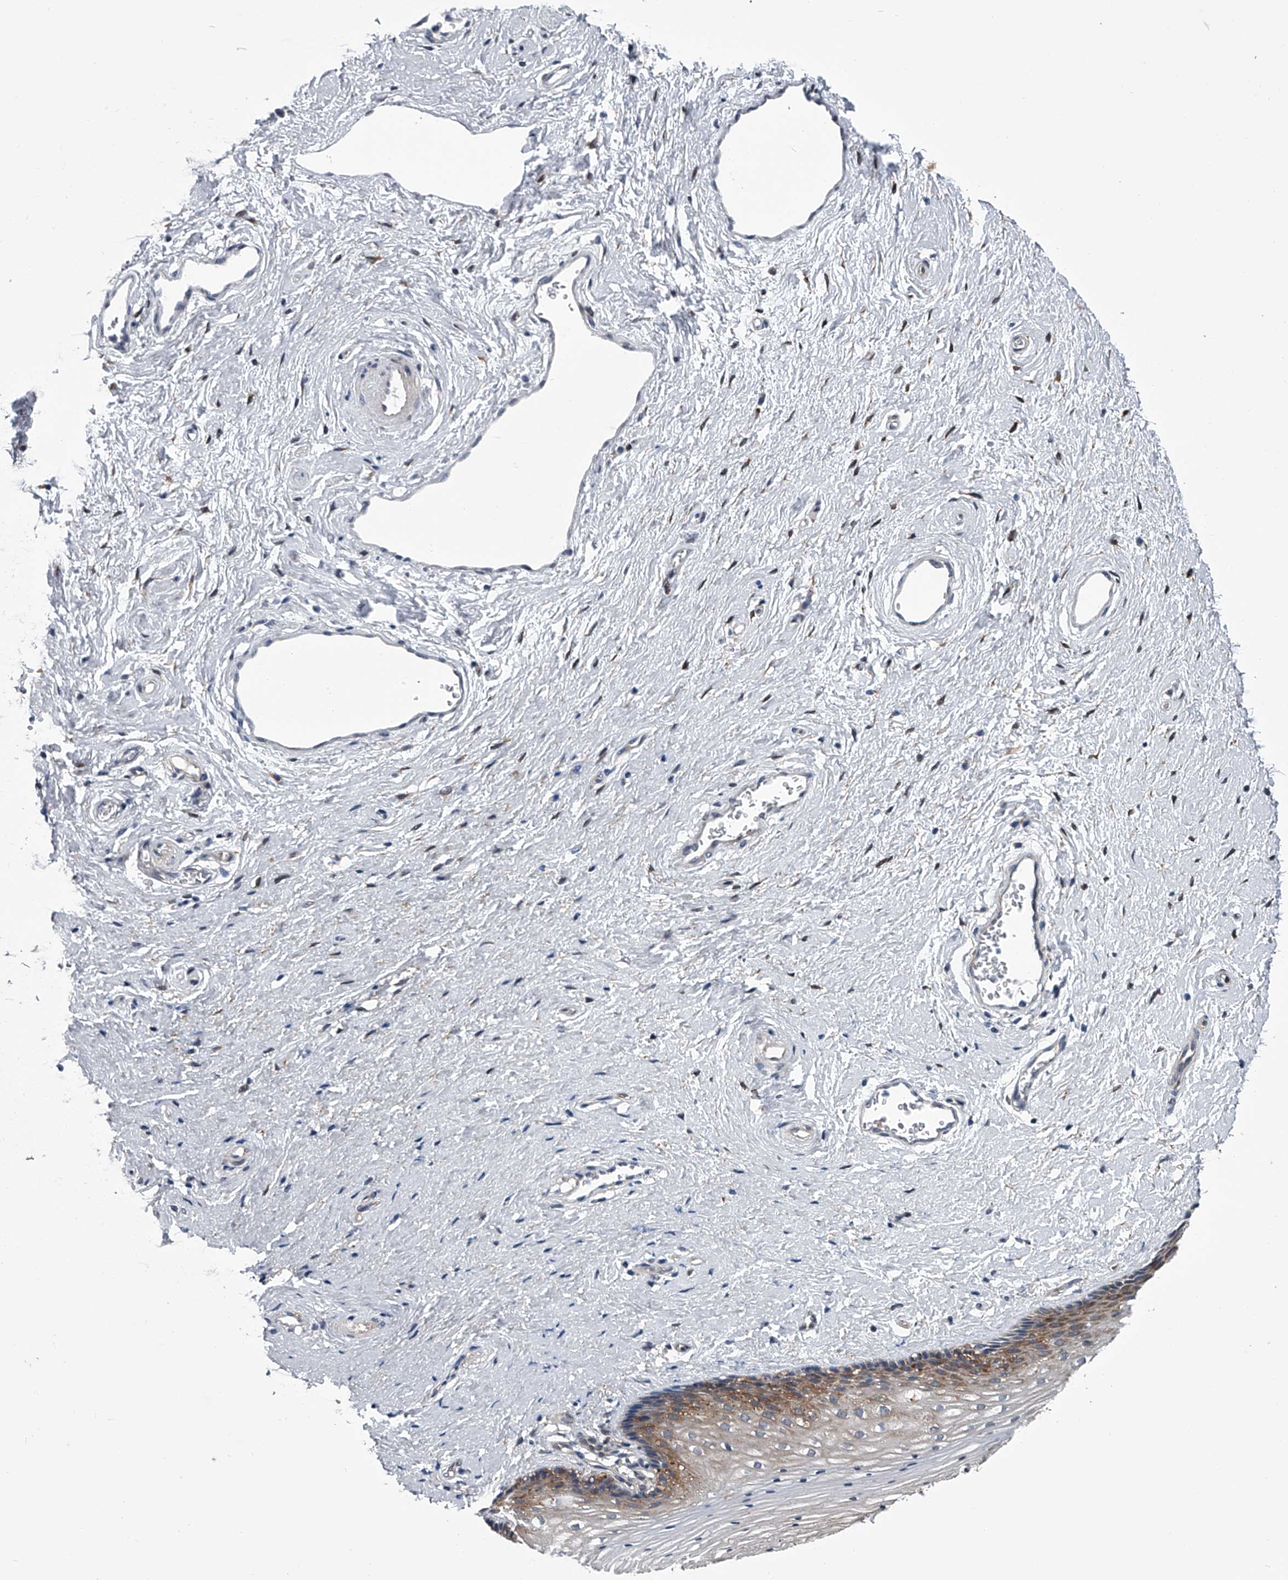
{"staining": {"intensity": "moderate", "quantity": ">75%", "location": "cytoplasmic/membranous"}, "tissue": "vagina", "cell_type": "Squamous epithelial cells", "image_type": "normal", "snomed": [{"axis": "morphology", "description": "Normal tissue, NOS"}, {"axis": "topography", "description": "Vagina"}], "caption": "A histopathology image of vagina stained for a protein reveals moderate cytoplasmic/membranous brown staining in squamous epithelial cells.", "gene": "PPP2R5D", "patient": {"sex": "female", "age": 46}}